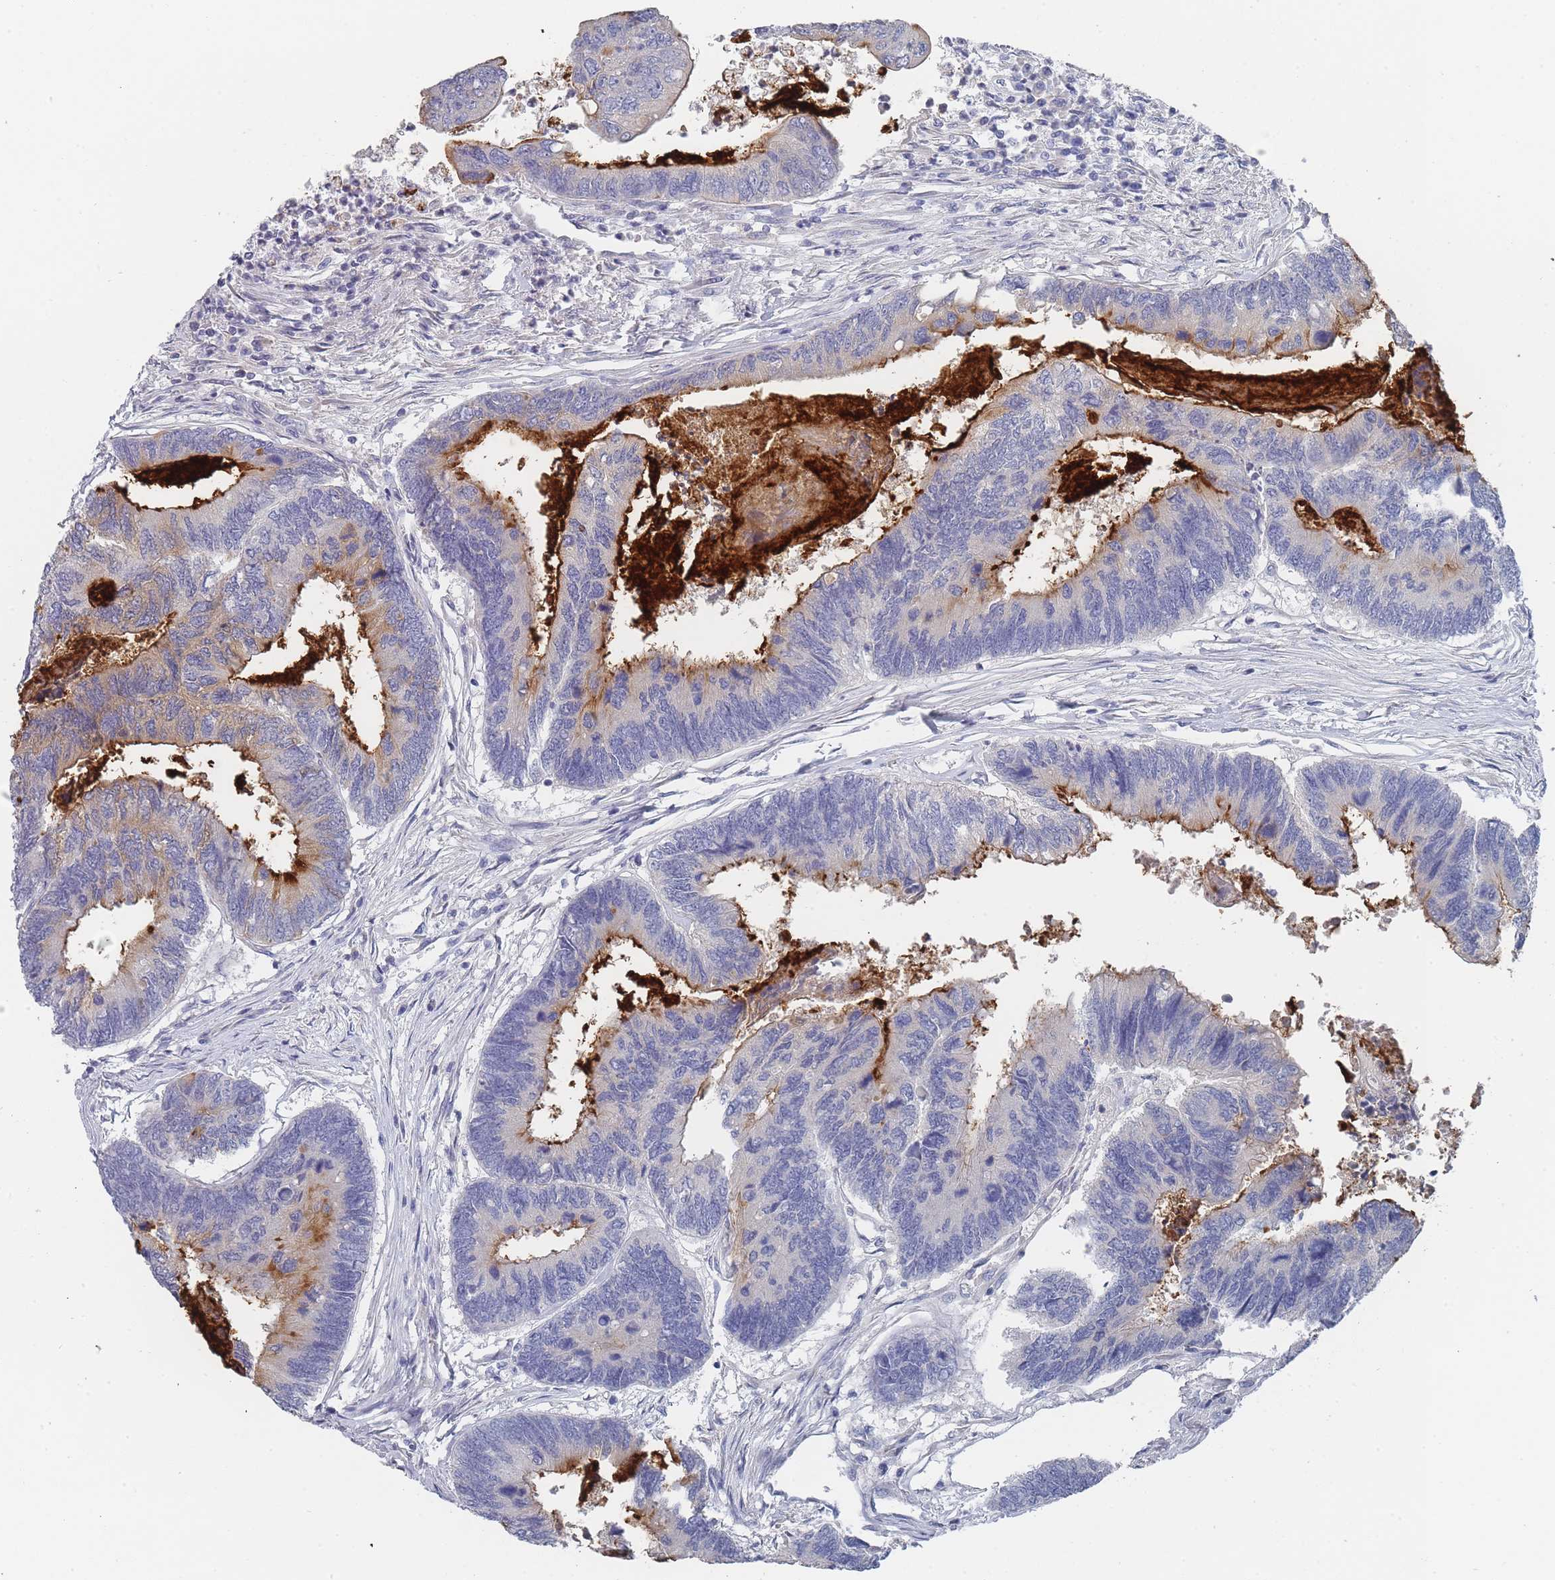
{"staining": {"intensity": "moderate", "quantity": "<25%", "location": "cytoplasmic/membranous"}, "tissue": "colorectal cancer", "cell_type": "Tumor cells", "image_type": "cancer", "snomed": [{"axis": "morphology", "description": "Adenocarcinoma, NOS"}, {"axis": "topography", "description": "Colon"}], "caption": "The image demonstrates a brown stain indicating the presence of a protein in the cytoplasmic/membranous of tumor cells in colorectal cancer (adenocarcinoma).", "gene": "ACAD11", "patient": {"sex": "female", "age": 67}}